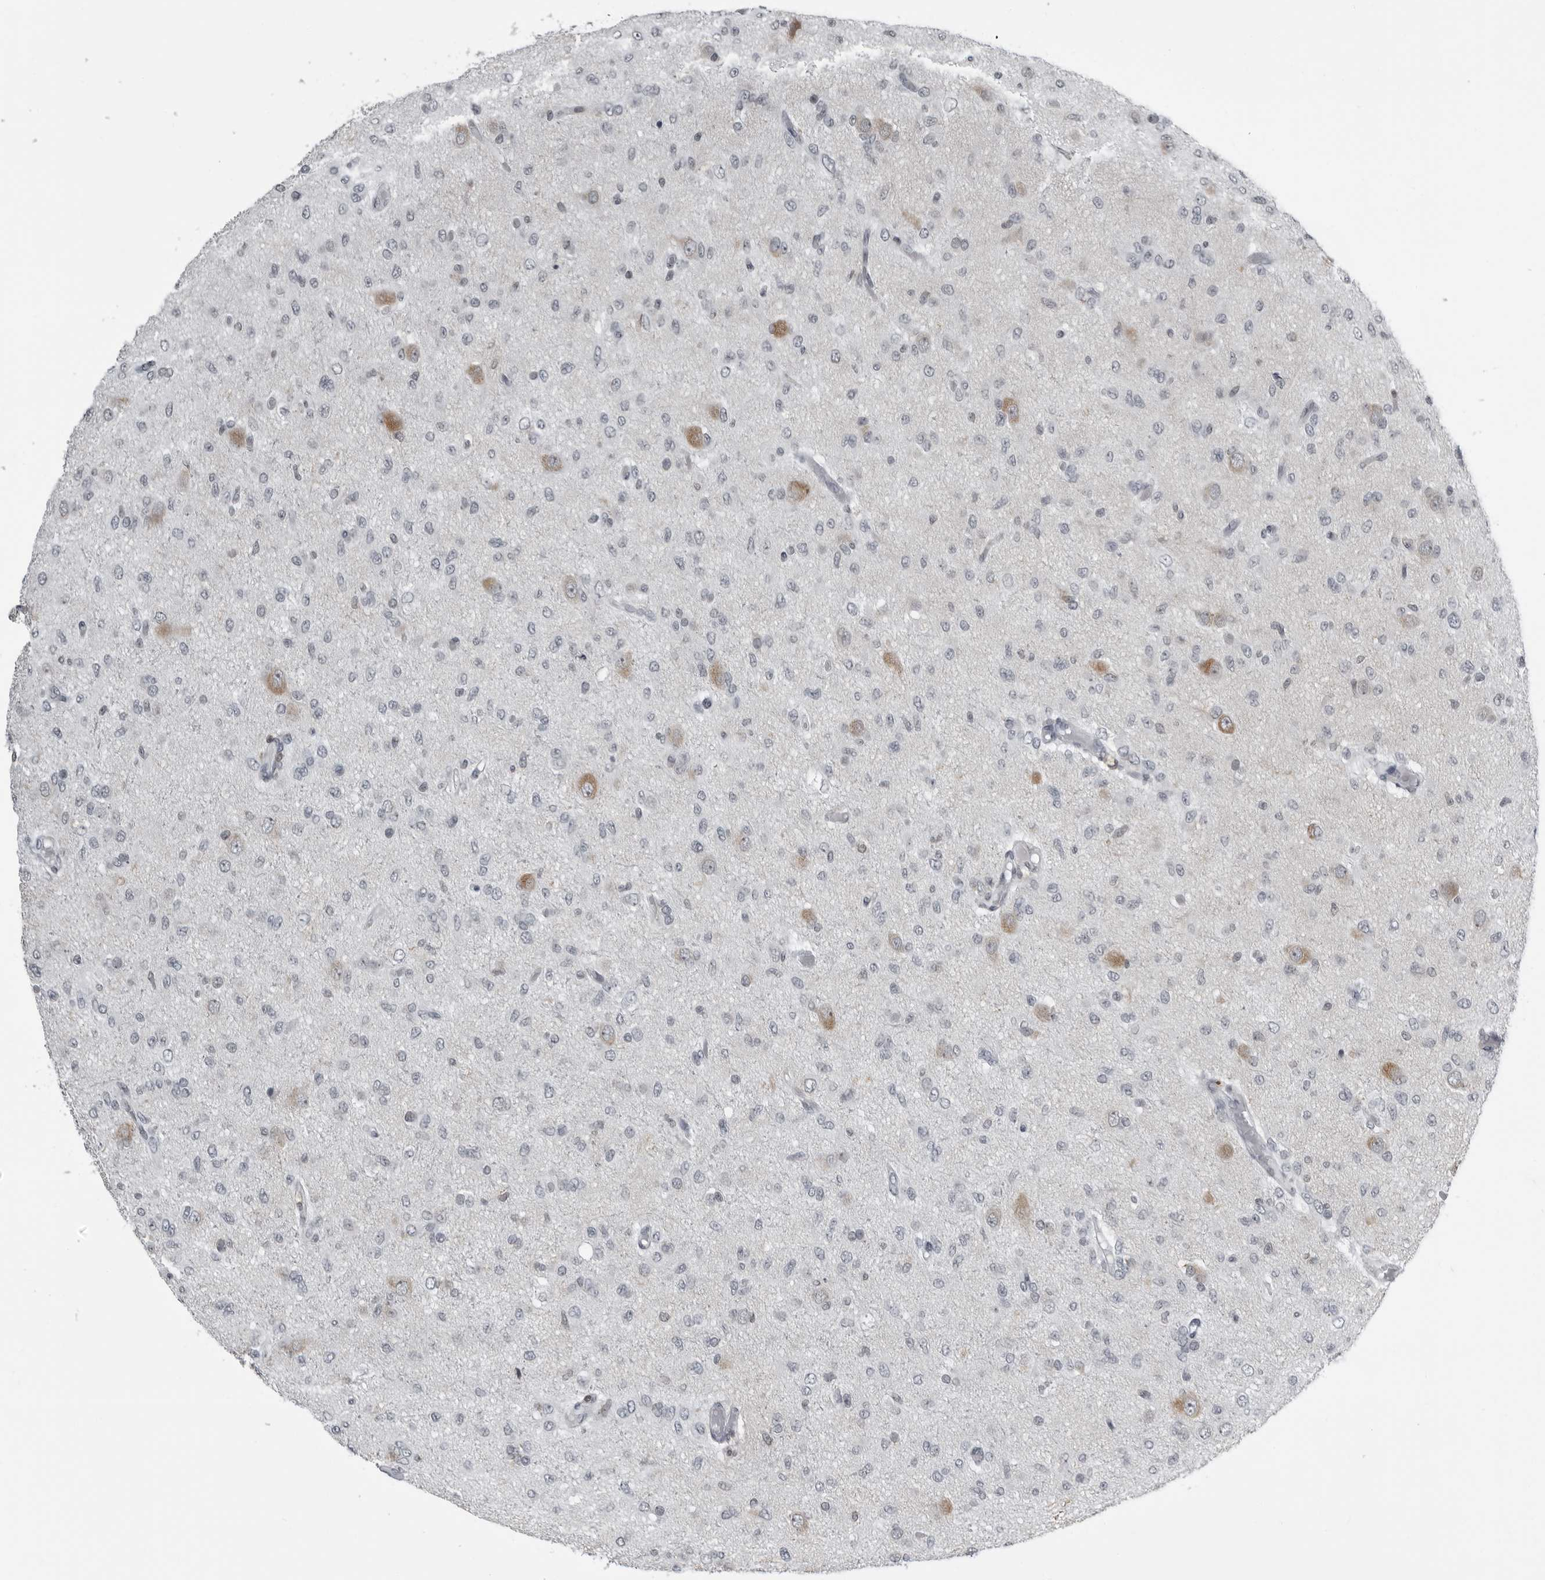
{"staining": {"intensity": "negative", "quantity": "none", "location": "none"}, "tissue": "glioma", "cell_type": "Tumor cells", "image_type": "cancer", "snomed": [{"axis": "morphology", "description": "Glioma, malignant, High grade"}, {"axis": "topography", "description": "Brain"}], "caption": "Tumor cells are negative for protein expression in human glioma.", "gene": "RTCA", "patient": {"sex": "female", "age": 59}}